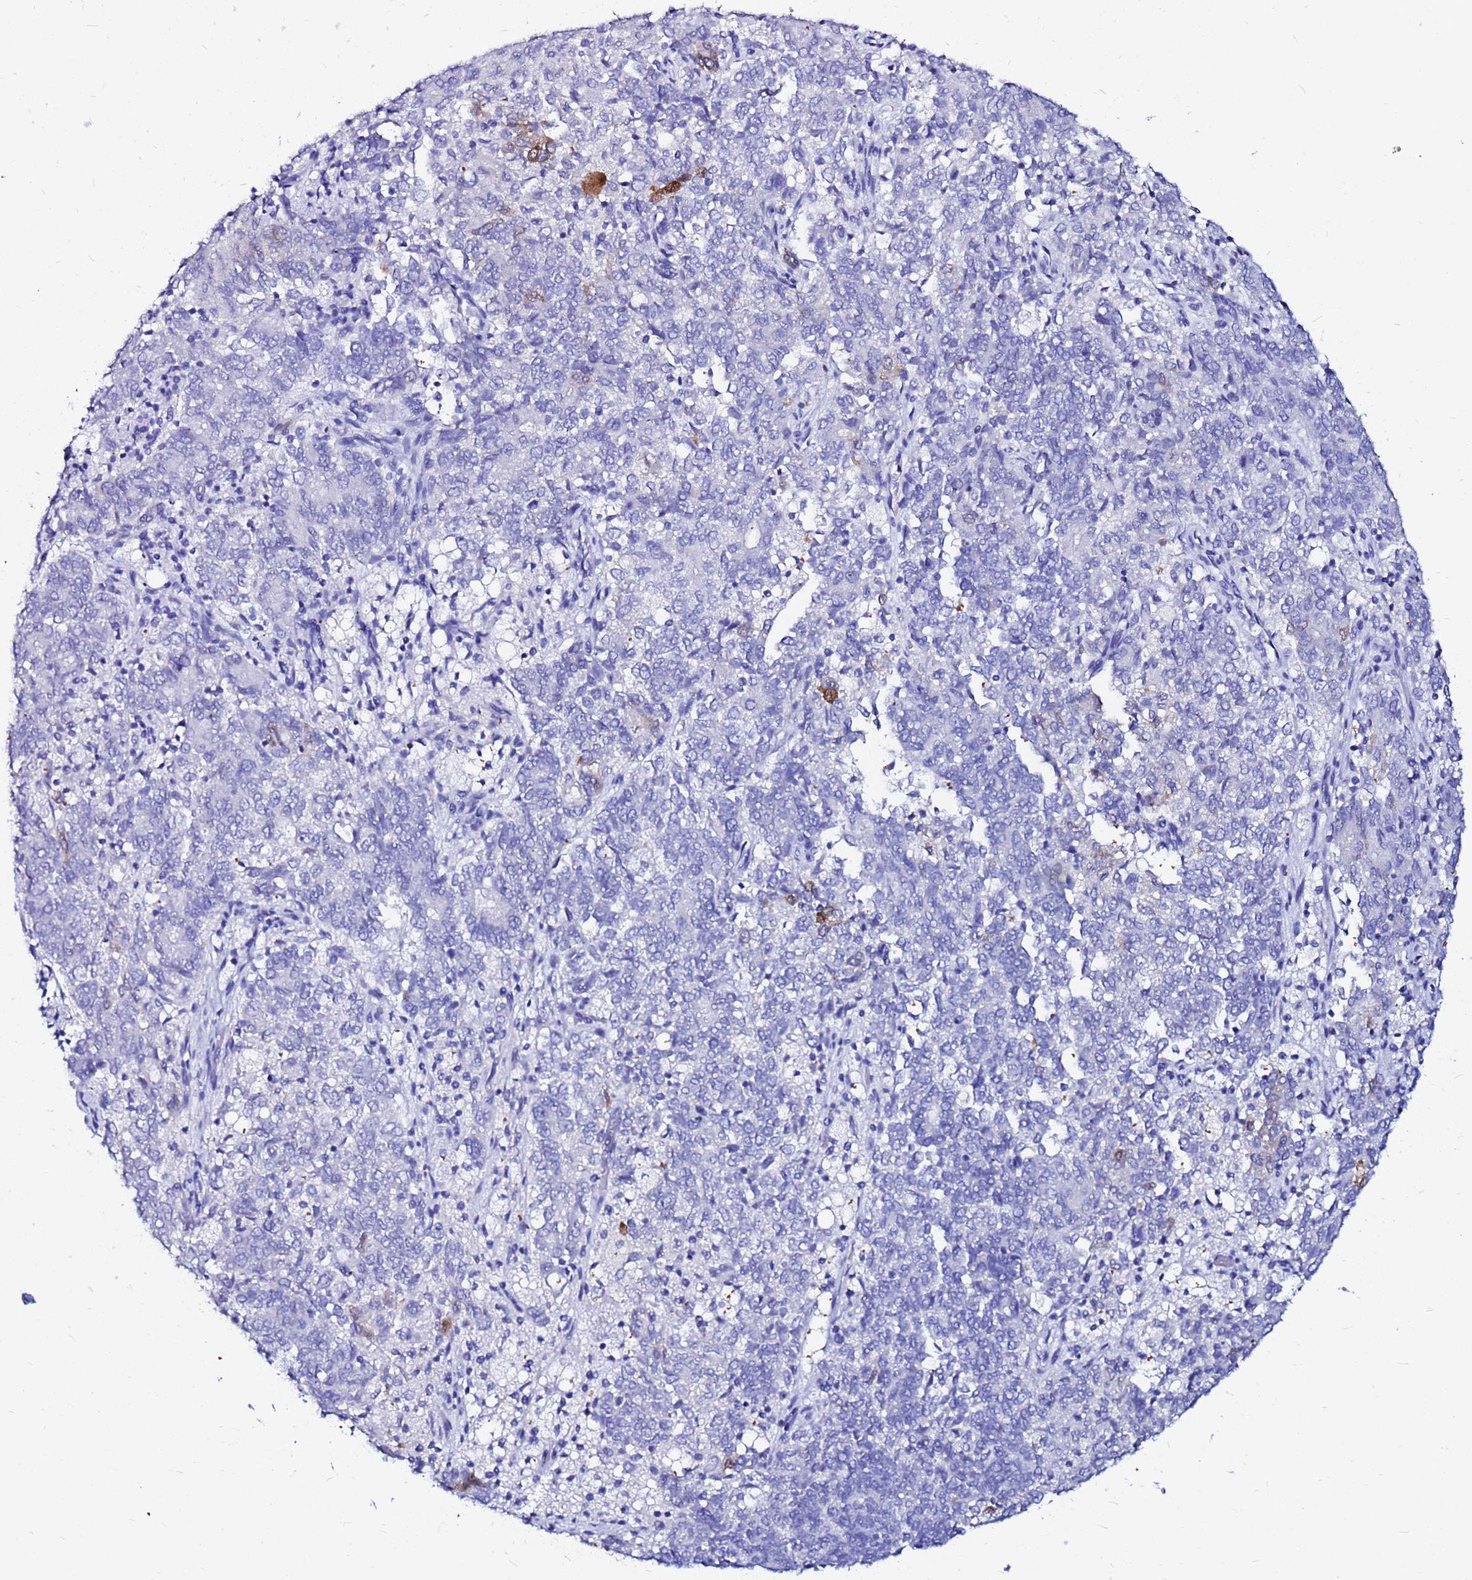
{"staining": {"intensity": "strong", "quantity": "<25%", "location": "cytoplasmic/membranous"}, "tissue": "endometrial cancer", "cell_type": "Tumor cells", "image_type": "cancer", "snomed": [{"axis": "morphology", "description": "Adenocarcinoma, NOS"}, {"axis": "topography", "description": "Endometrium"}], "caption": "Brown immunohistochemical staining in endometrial cancer shows strong cytoplasmic/membranous staining in about <25% of tumor cells.", "gene": "PPP1R14C", "patient": {"sex": "female", "age": 80}}